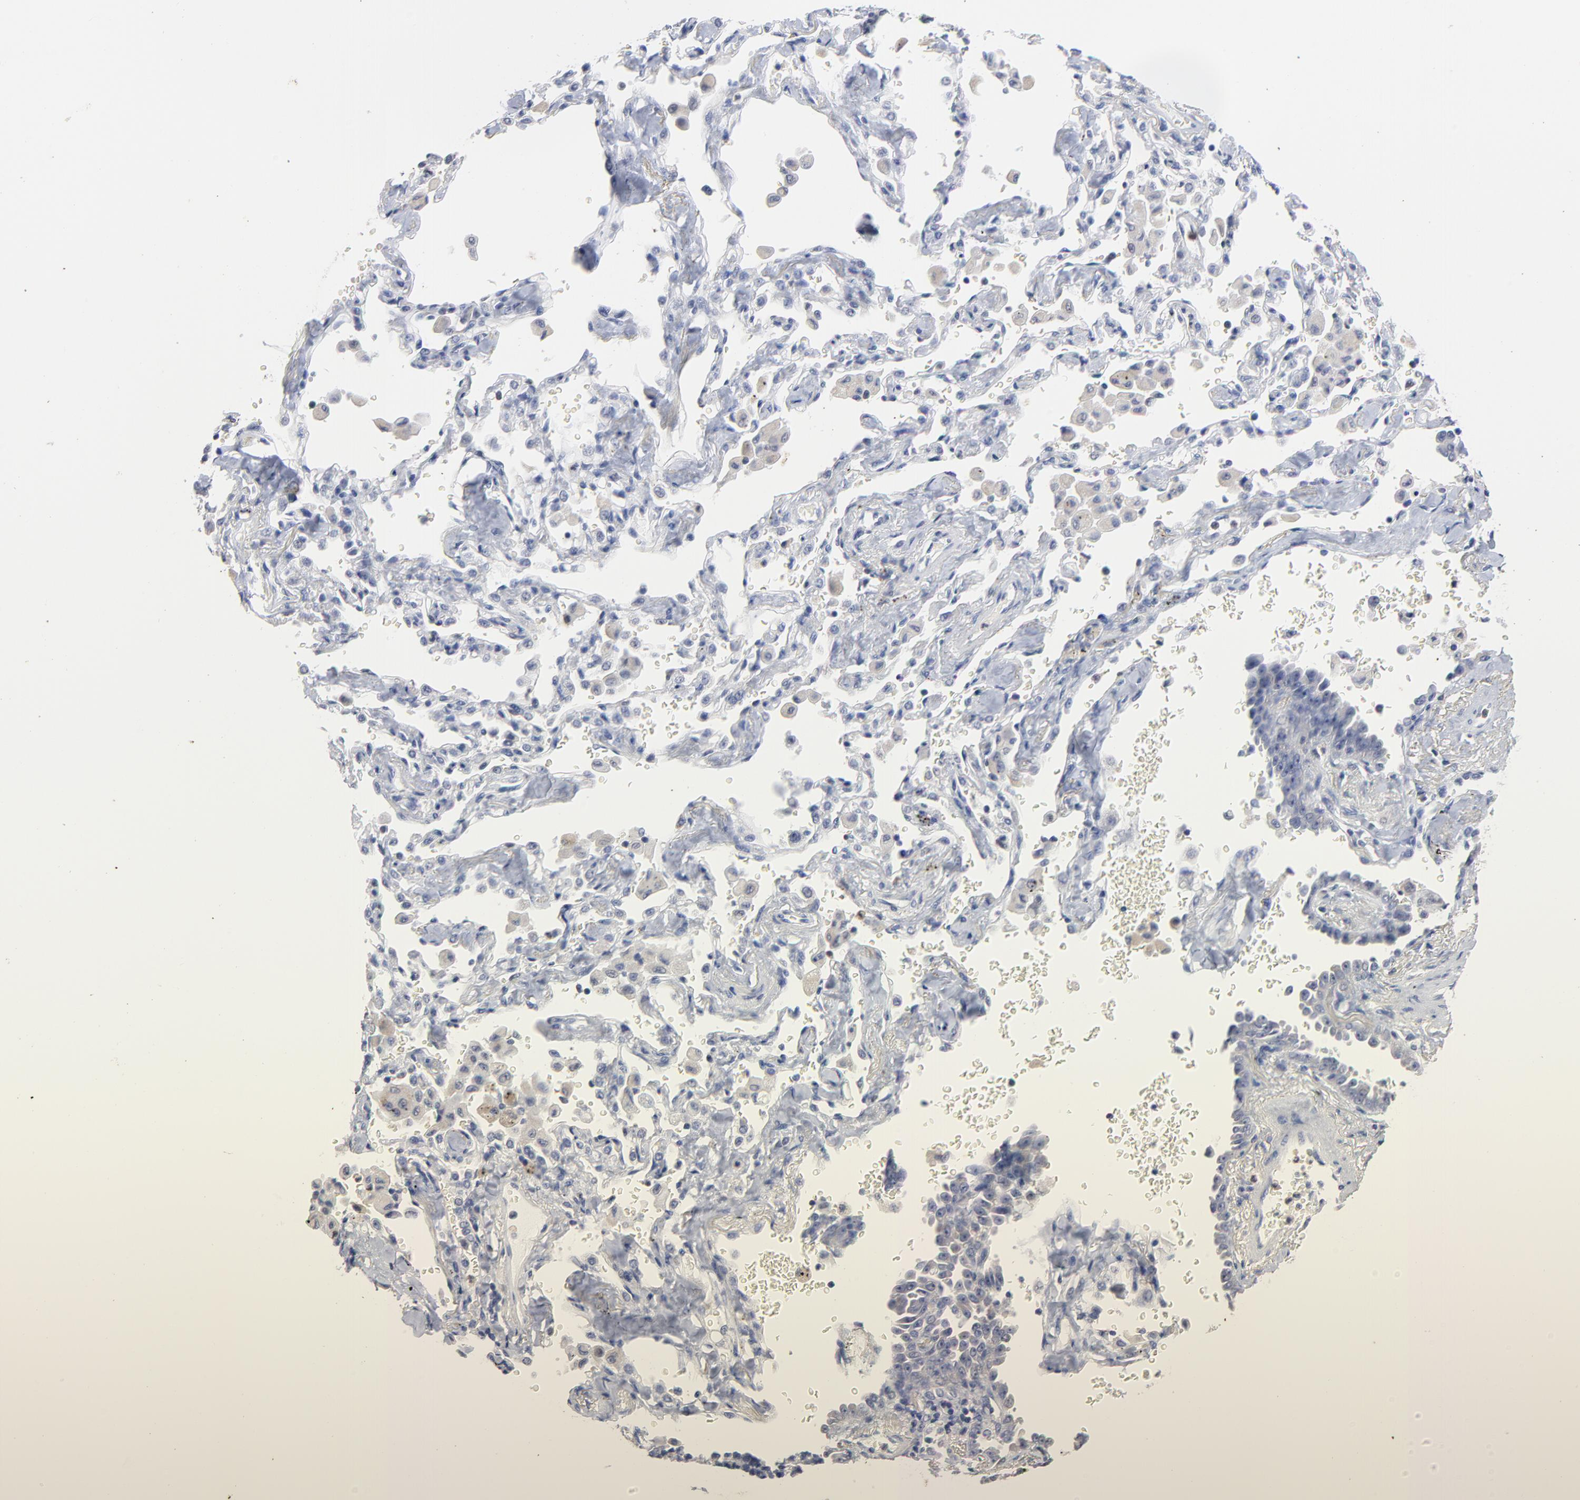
{"staining": {"intensity": "negative", "quantity": "none", "location": "none"}, "tissue": "lung cancer", "cell_type": "Tumor cells", "image_type": "cancer", "snomed": [{"axis": "morphology", "description": "Adenocarcinoma, NOS"}, {"axis": "topography", "description": "Lung"}], "caption": "DAB (3,3'-diaminobenzidine) immunohistochemical staining of adenocarcinoma (lung) shows no significant expression in tumor cells. (Brightfield microscopy of DAB immunohistochemistry at high magnification).", "gene": "AADAC", "patient": {"sex": "female", "age": 64}}